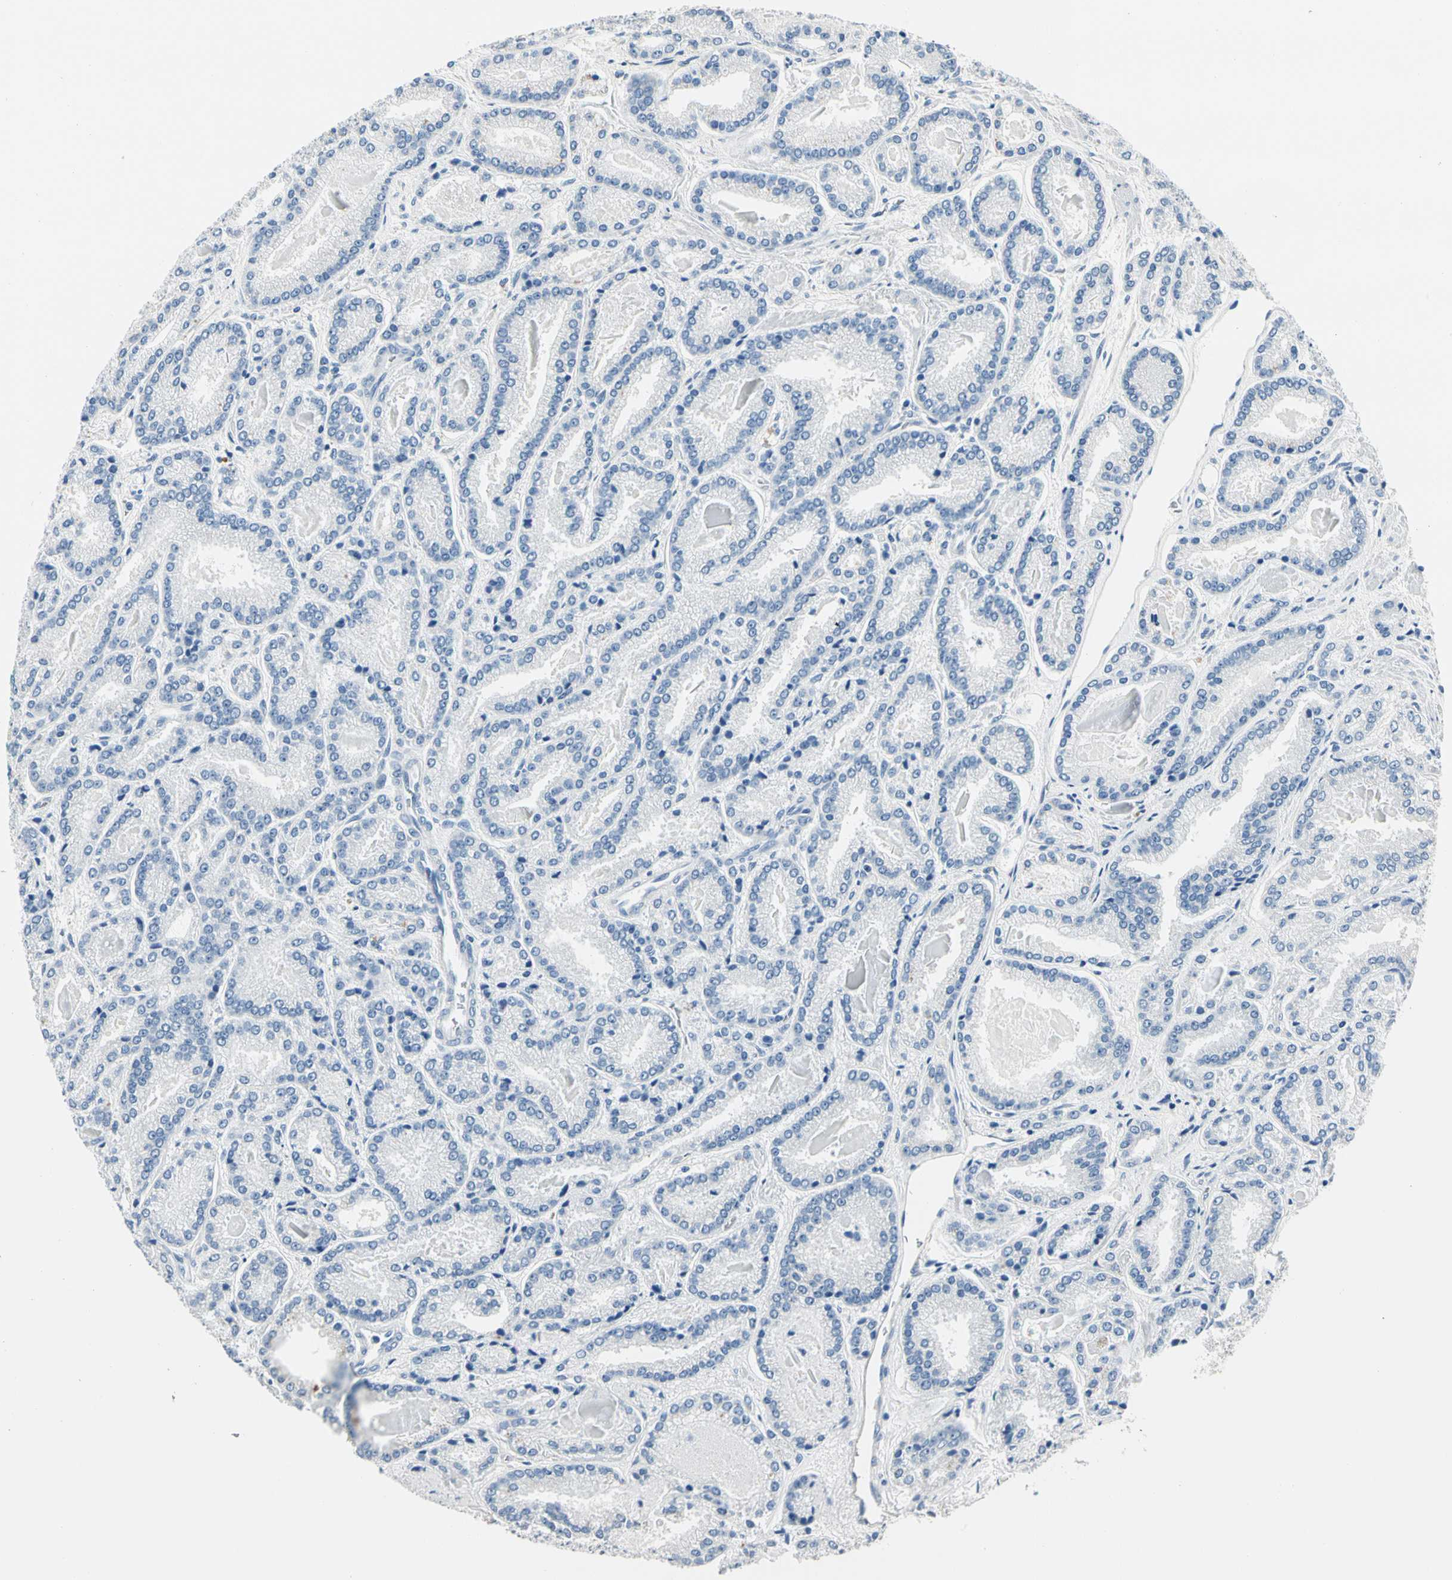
{"staining": {"intensity": "negative", "quantity": "none", "location": "none"}, "tissue": "prostate cancer", "cell_type": "Tumor cells", "image_type": "cancer", "snomed": [{"axis": "morphology", "description": "Adenocarcinoma, Low grade"}, {"axis": "topography", "description": "Prostate"}], "caption": "The histopathology image exhibits no significant positivity in tumor cells of prostate low-grade adenocarcinoma.", "gene": "TGFBR3", "patient": {"sex": "male", "age": 59}}